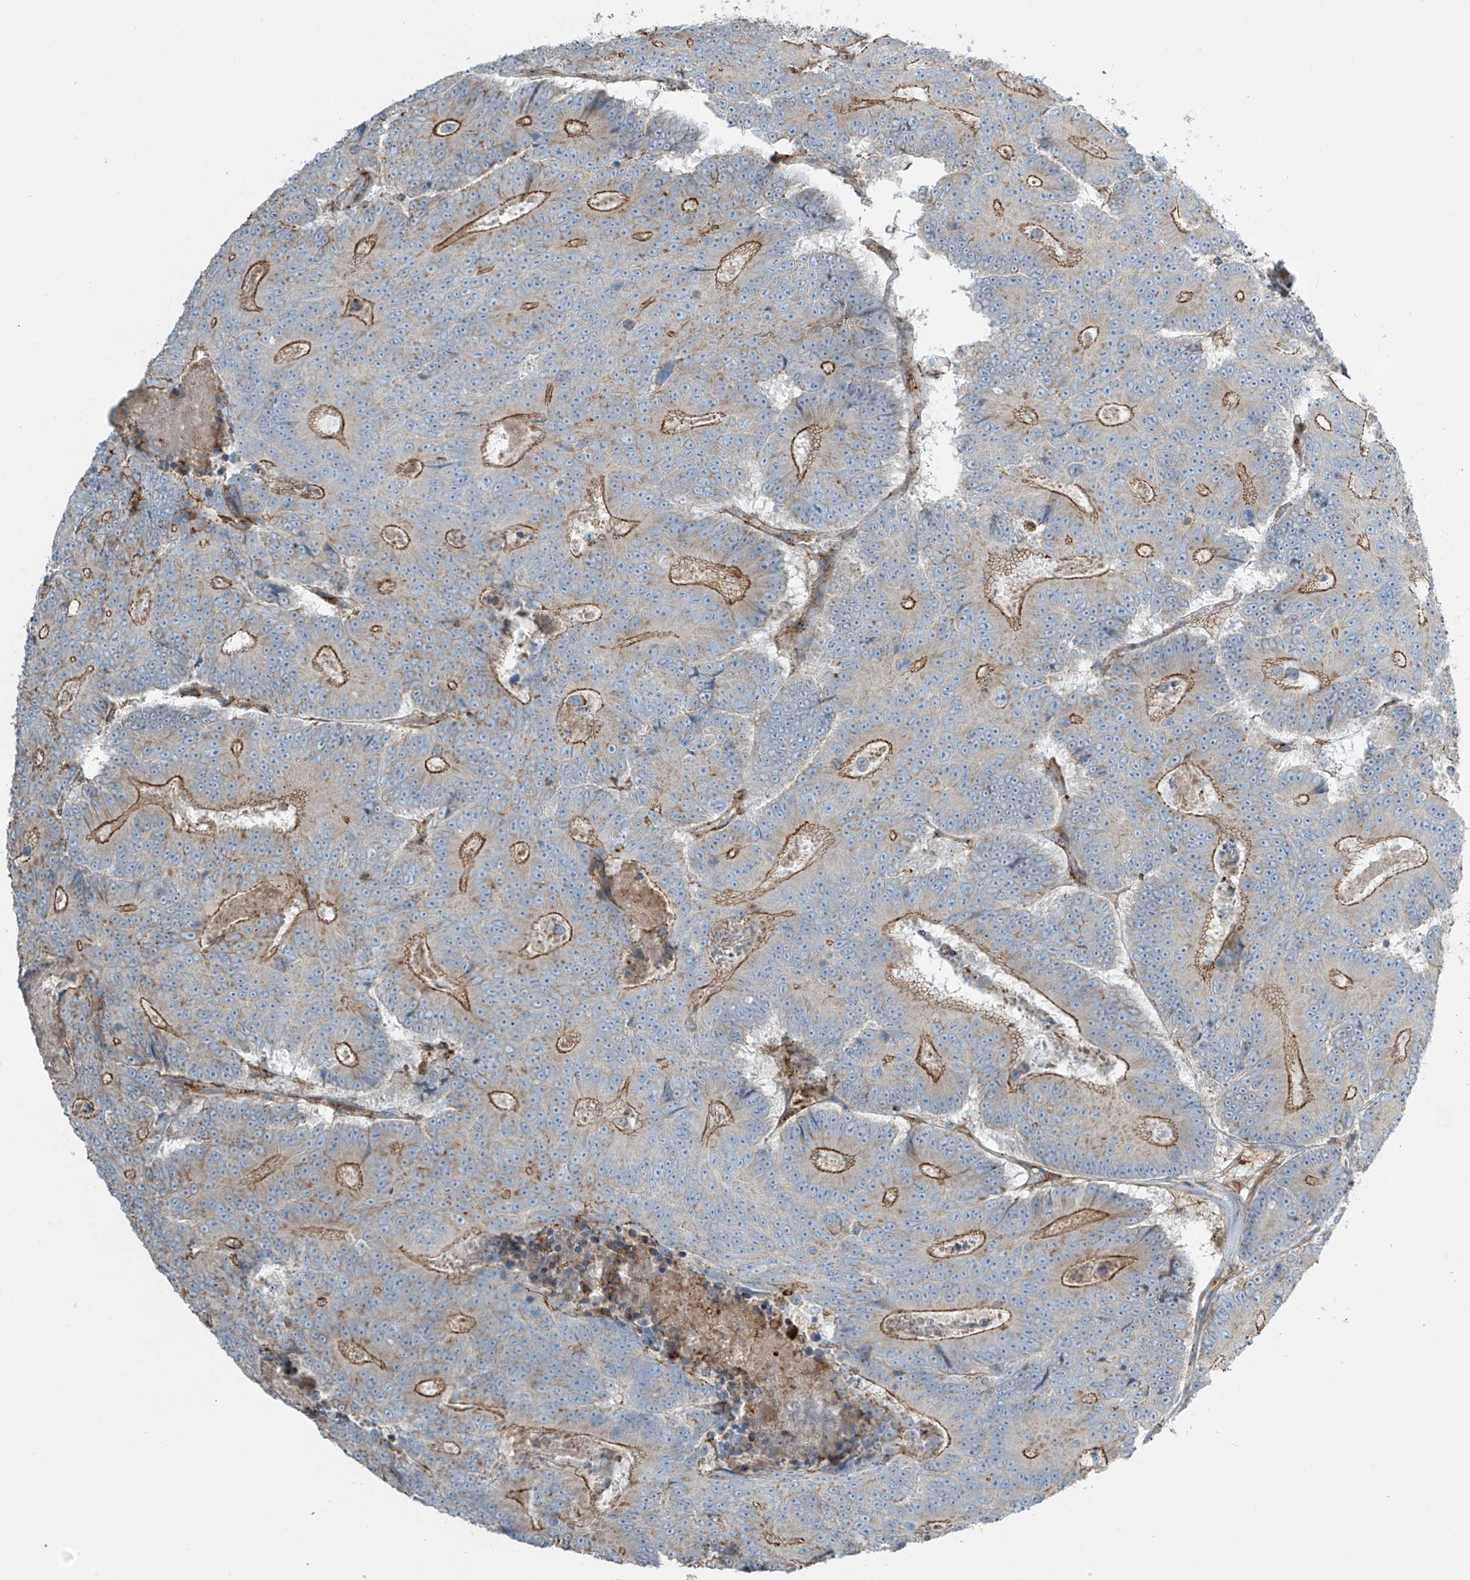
{"staining": {"intensity": "strong", "quantity": "25%-75%", "location": "cytoplasmic/membranous"}, "tissue": "colorectal cancer", "cell_type": "Tumor cells", "image_type": "cancer", "snomed": [{"axis": "morphology", "description": "Adenocarcinoma, NOS"}, {"axis": "topography", "description": "Colon"}], "caption": "Colorectal cancer stained for a protein demonstrates strong cytoplasmic/membranous positivity in tumor cells.", "gene": "SLC9A2", "patient": {"sex": "male", "age": 83}}